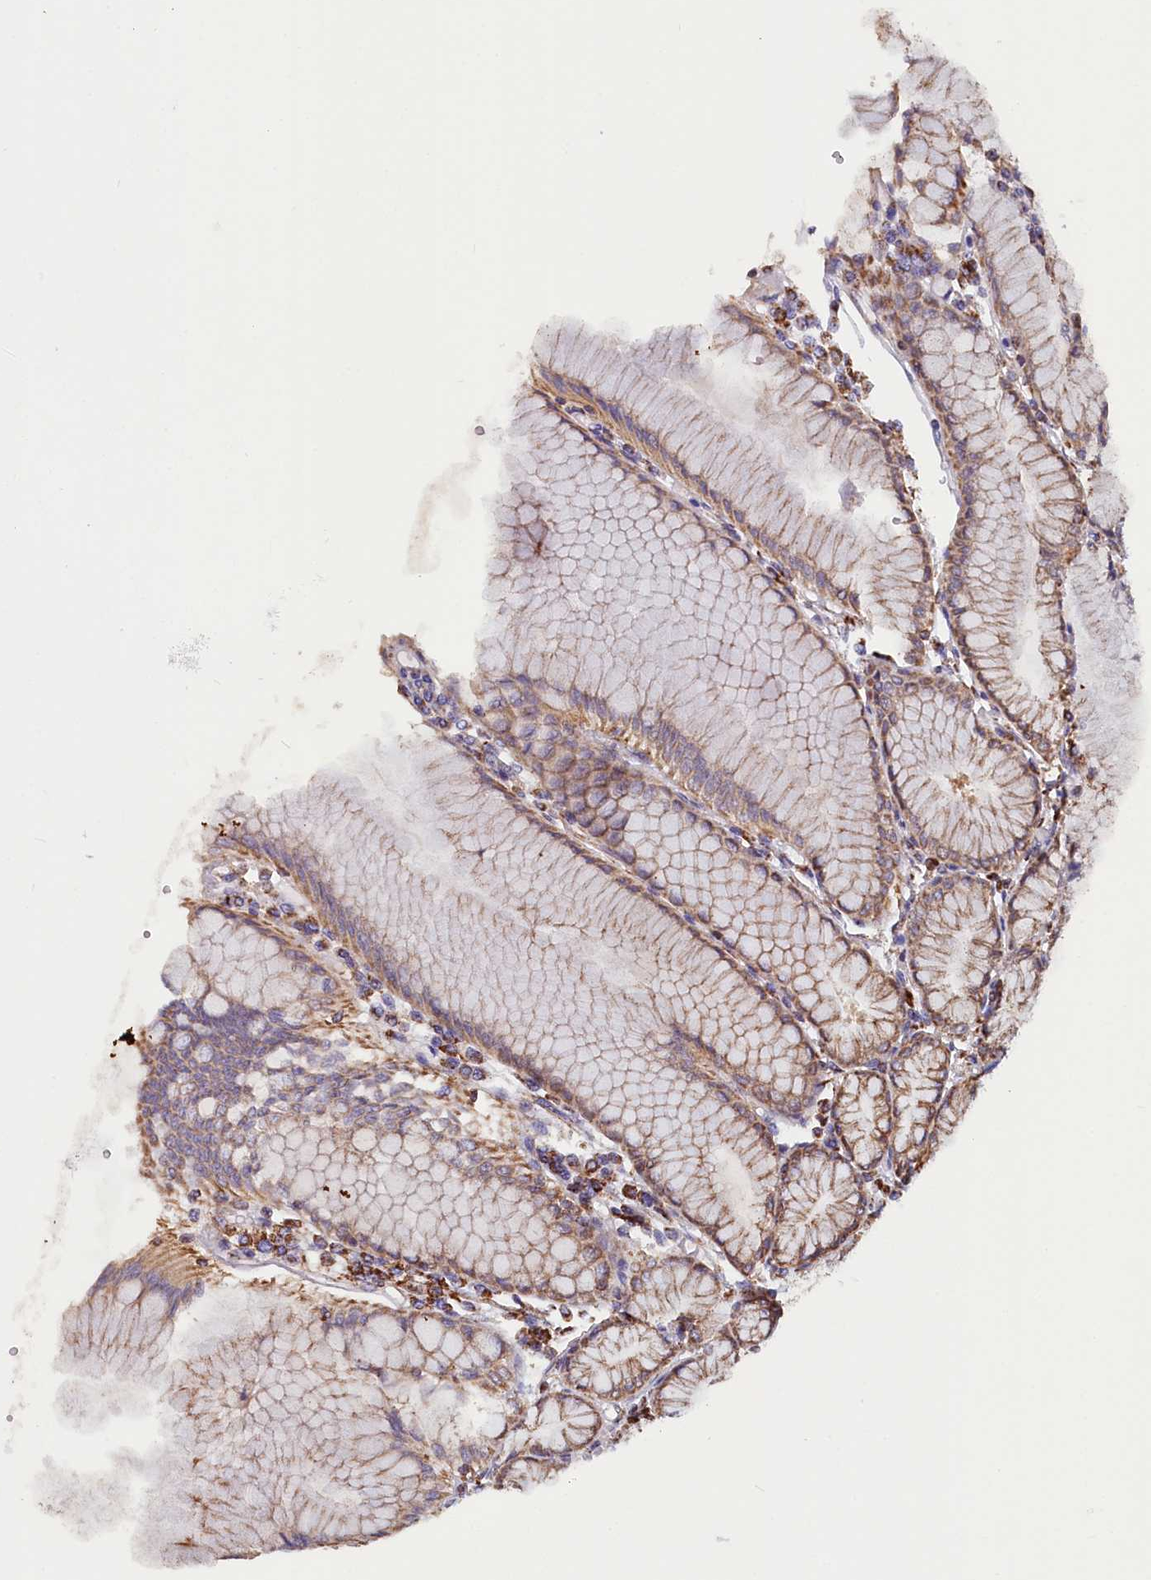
{"staining": {"intensity": "moderate", "quantity": ">75%", "location": "cytoplasmic/membranous"}, "tissue": "stomach", "cell_type": "Glandular cells", "image_type": "normal", "snomed": [{"axis": "morphology", "description": "Normal tissue, NOS"}, {"axis": "topography", "description": "Stomach"}], "caption": "The histopathology image reveals a brown stain indicating the presence of a protein in the cytoplasmic/membranous of glandular cells in stomach.", "gene": "NUDT15", "patient": {"sex": "female", "age": 57}}